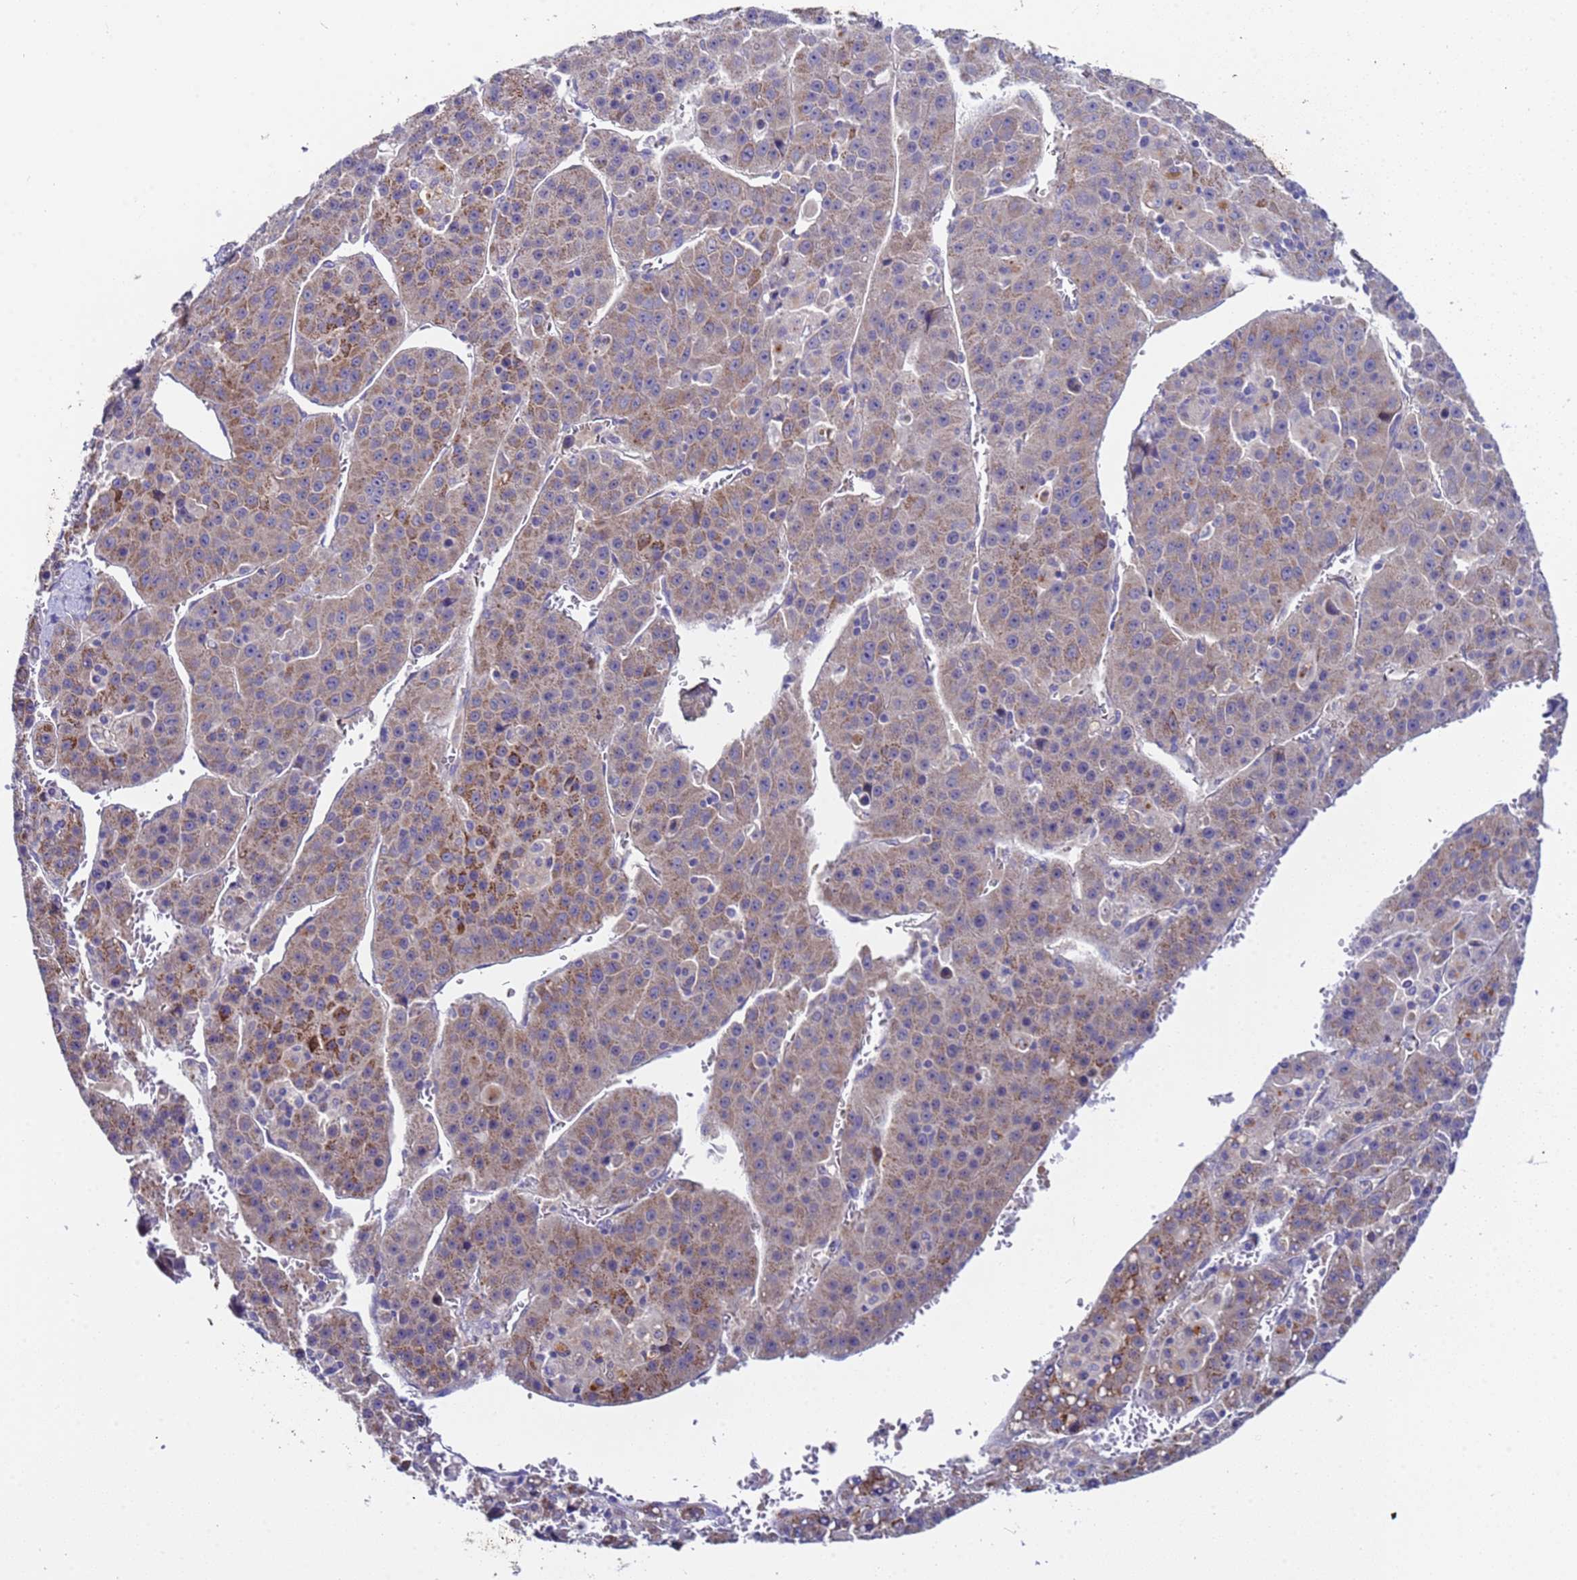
{"staining": {"intensity": "weak", "quantity": "25%-75%", "location": "cytoplasmic/membranous"}, "tissue": "liver cancer", "cell_type": "Tumor cells", "image_type": "cancer", "snomed": [{"axis": "morphology", "description": "Carcinoma, Hepatocellular, NOS"}, {"axis": "topography", "description": "Liver"}], "caption": "A low amount of weak cytoplasmic/membranous positivity is seen in approximately 25%-75% of tumor cells in liver cancer (hepatocellular carcinoma) tissue.", "gene": "ZNF248", "patient": {"sex": "female", "age": 53}}